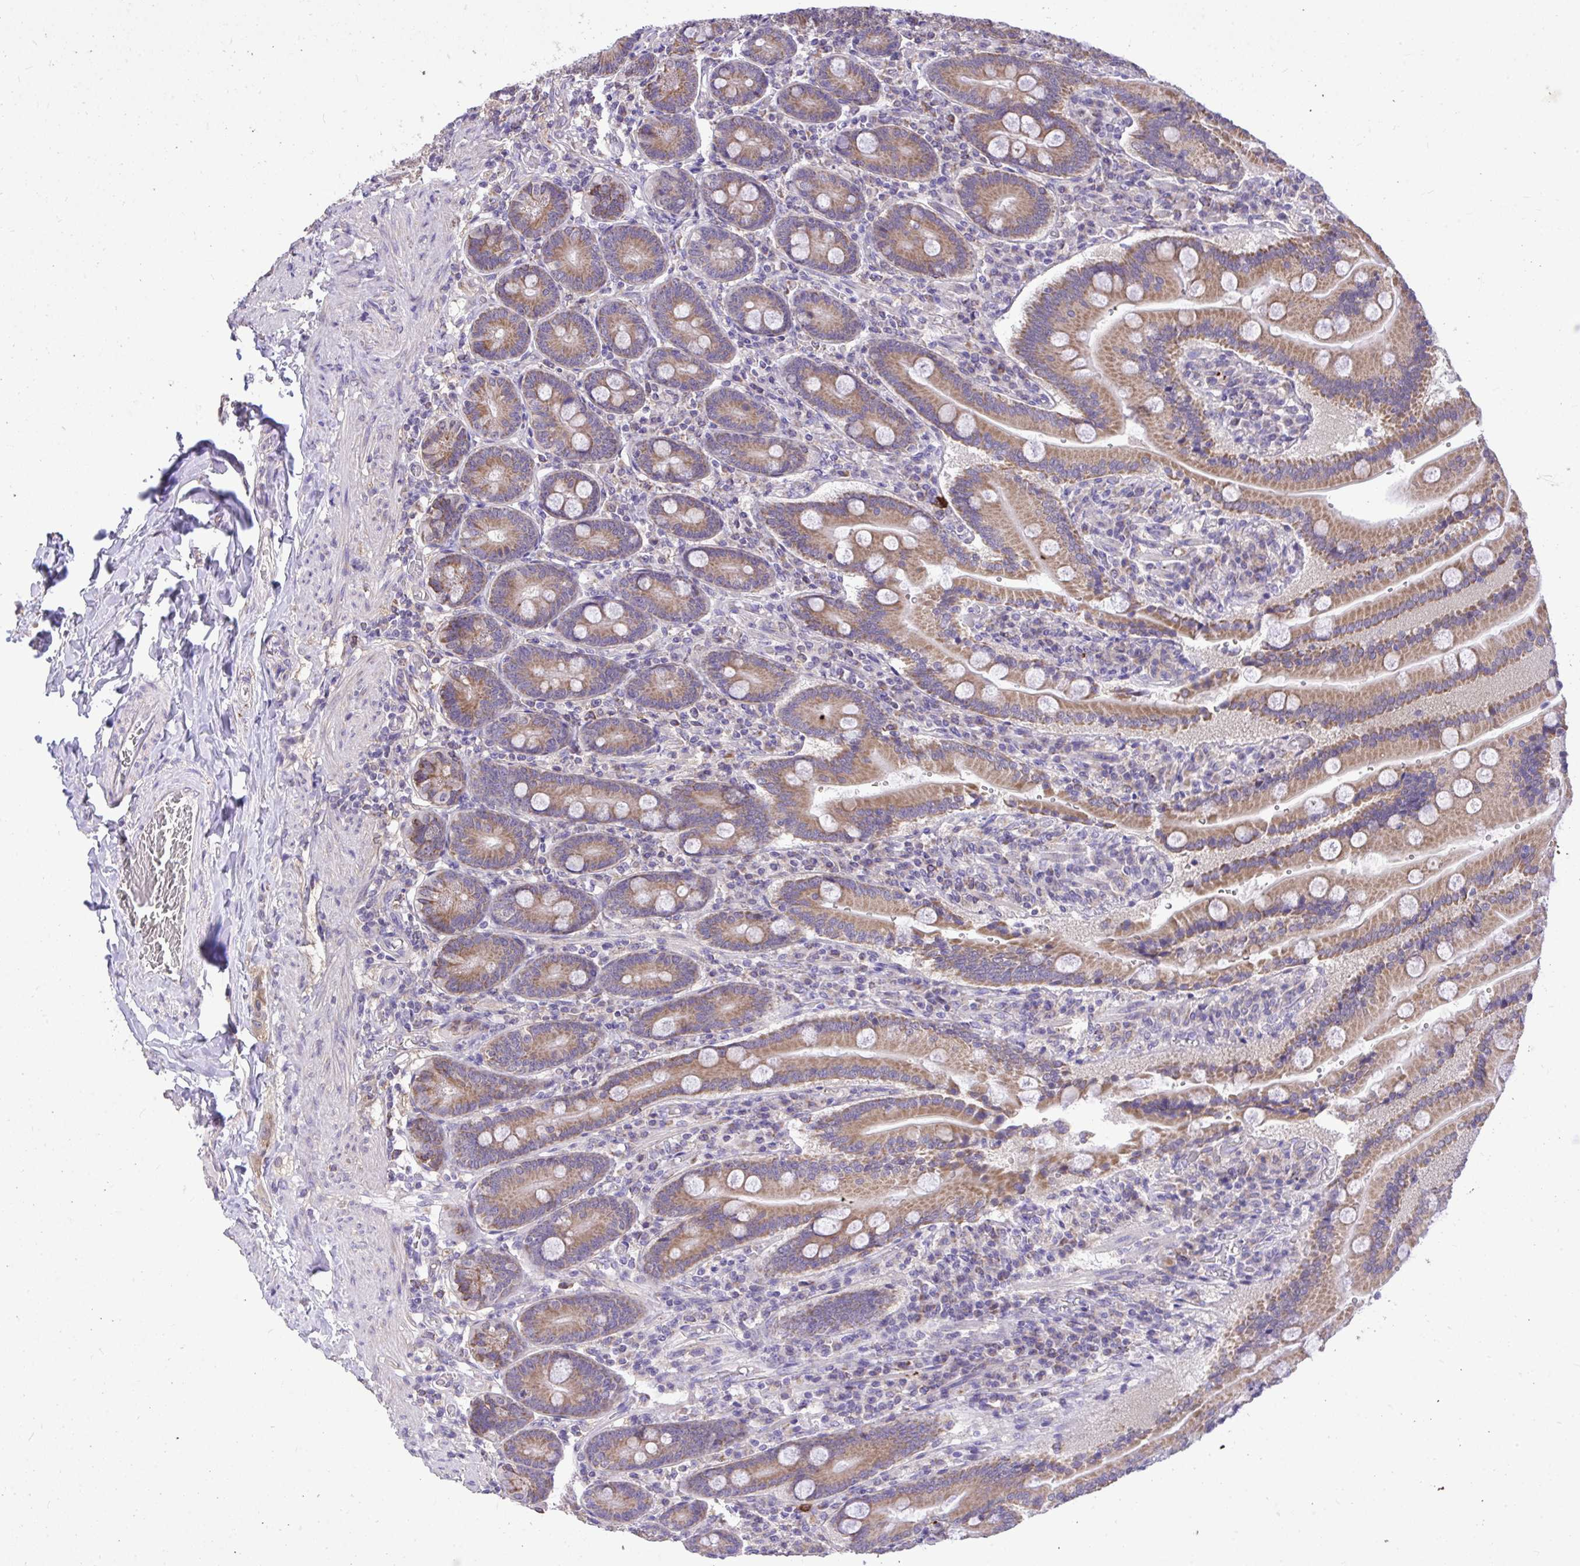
{"staining": {"intensity": "moderate", "quantity": ">75%", "location": "cytoplasmic/membranous"}, "tissue": "duodenum", "cell_type": "Glandular cells", "image_type": "normal", "snomed": [{"axis": "morphology", "description": "Normal tissue, NOS"}, {"axis": "topography", "description": "Duodenum"}], "caption": "Immunohistochemical staining of unremarkable duodenum demonstrates >75% levels of moderate cytoplasmic/membranous protein expression in approximately >75% of glandular cells.", "gene": "MPC2", "patient": {"sex": "female", "age": 62}}